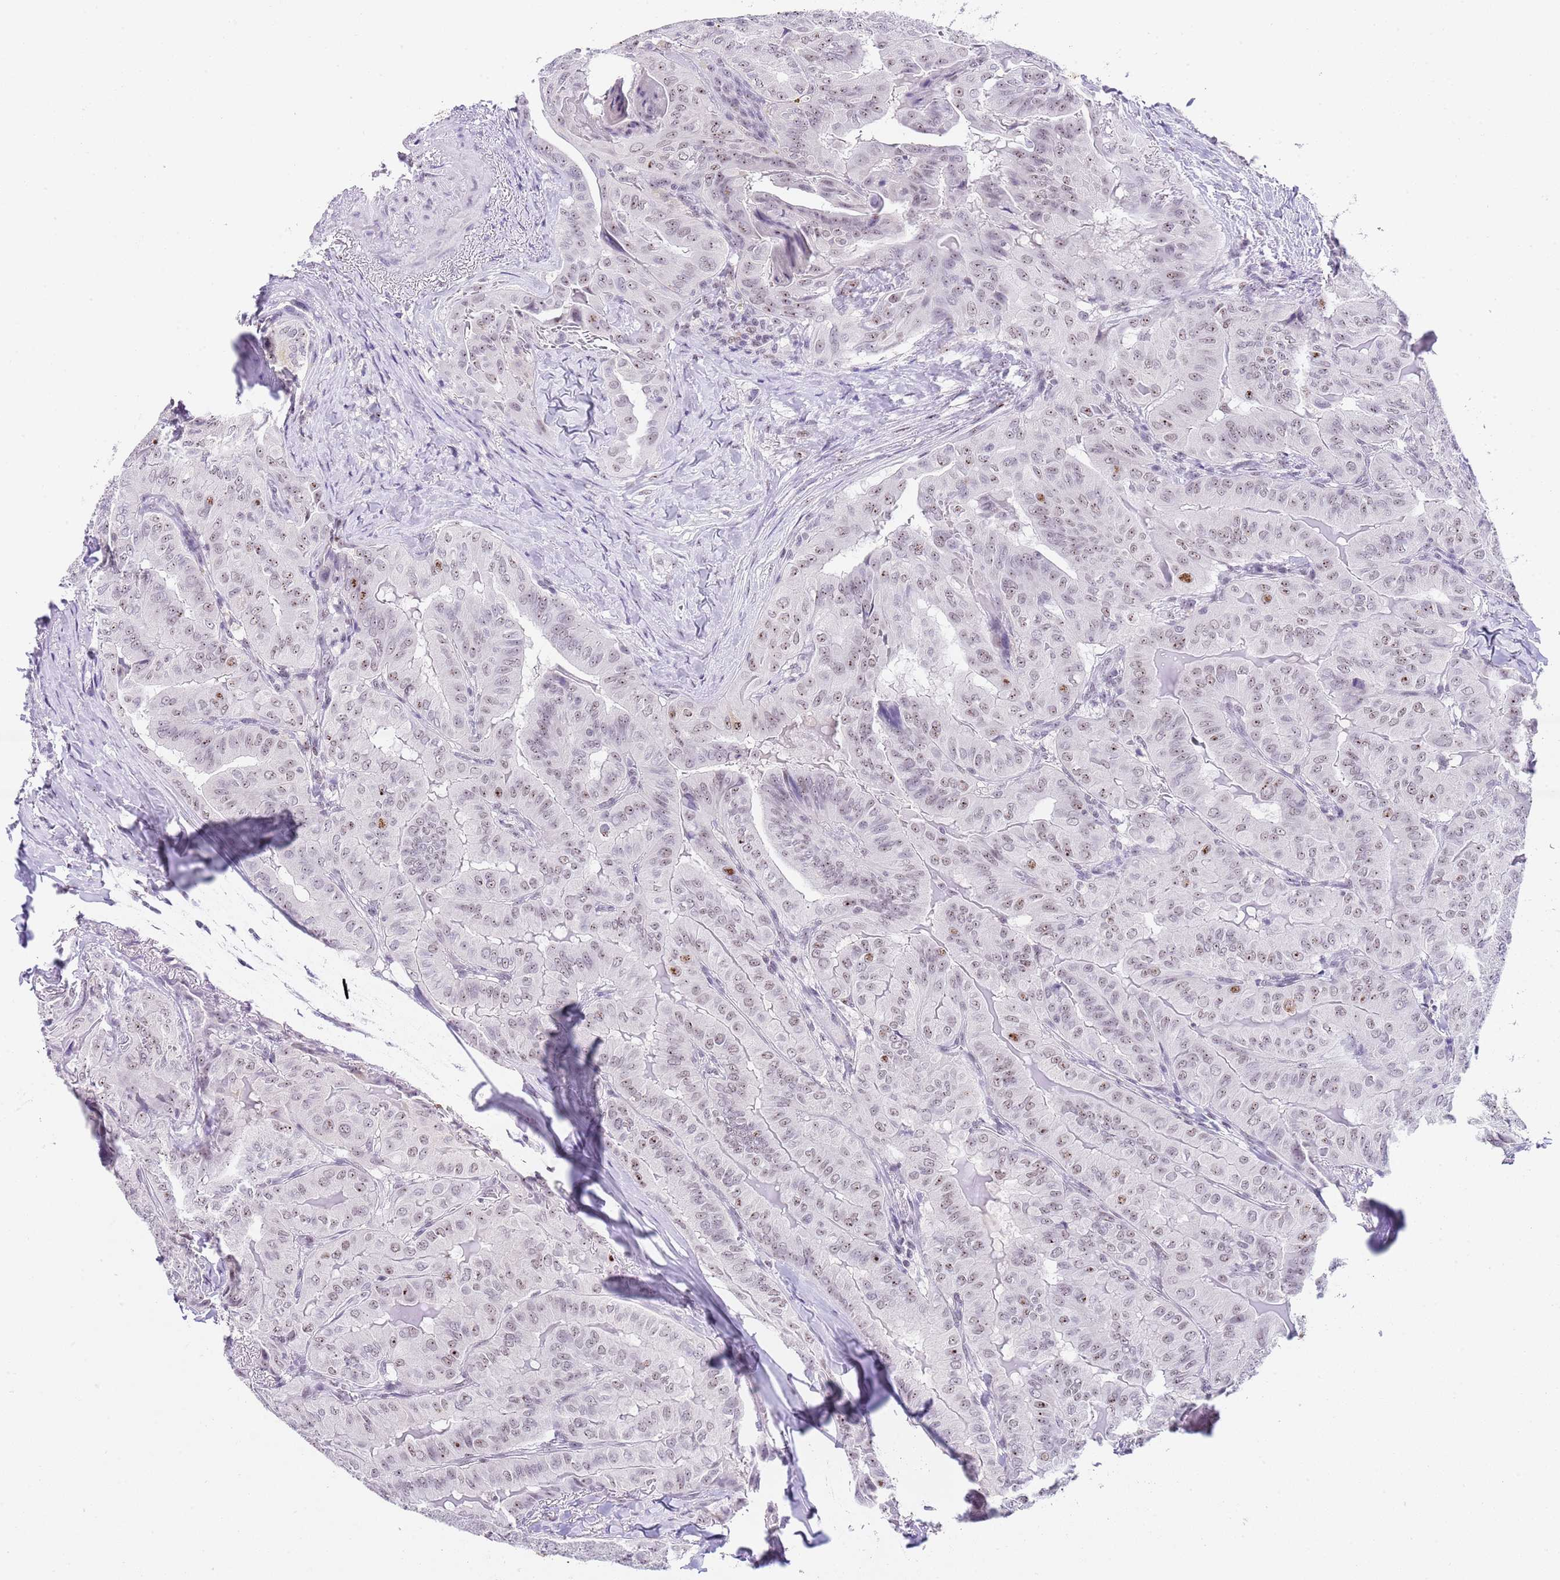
{"staining": {"intensity": "weak", "quantity": "<25%", "location": "nuclear"}, "tissue": "thyroid cancer", "cell_type": "Tumor cells", "image_type": "cancer", "snomed": [{"axis": "morphology", "description": "Papillary adenocarcinoma, NOS"}, {"axis": "topography", "description": "Thyroid gland"}], "caption": "Tumor cells show no significant positivity in papillary adenocarcinoma (thyroid).", "gene": "NOP56", "patient": {"sex": "female", "age": 68}}